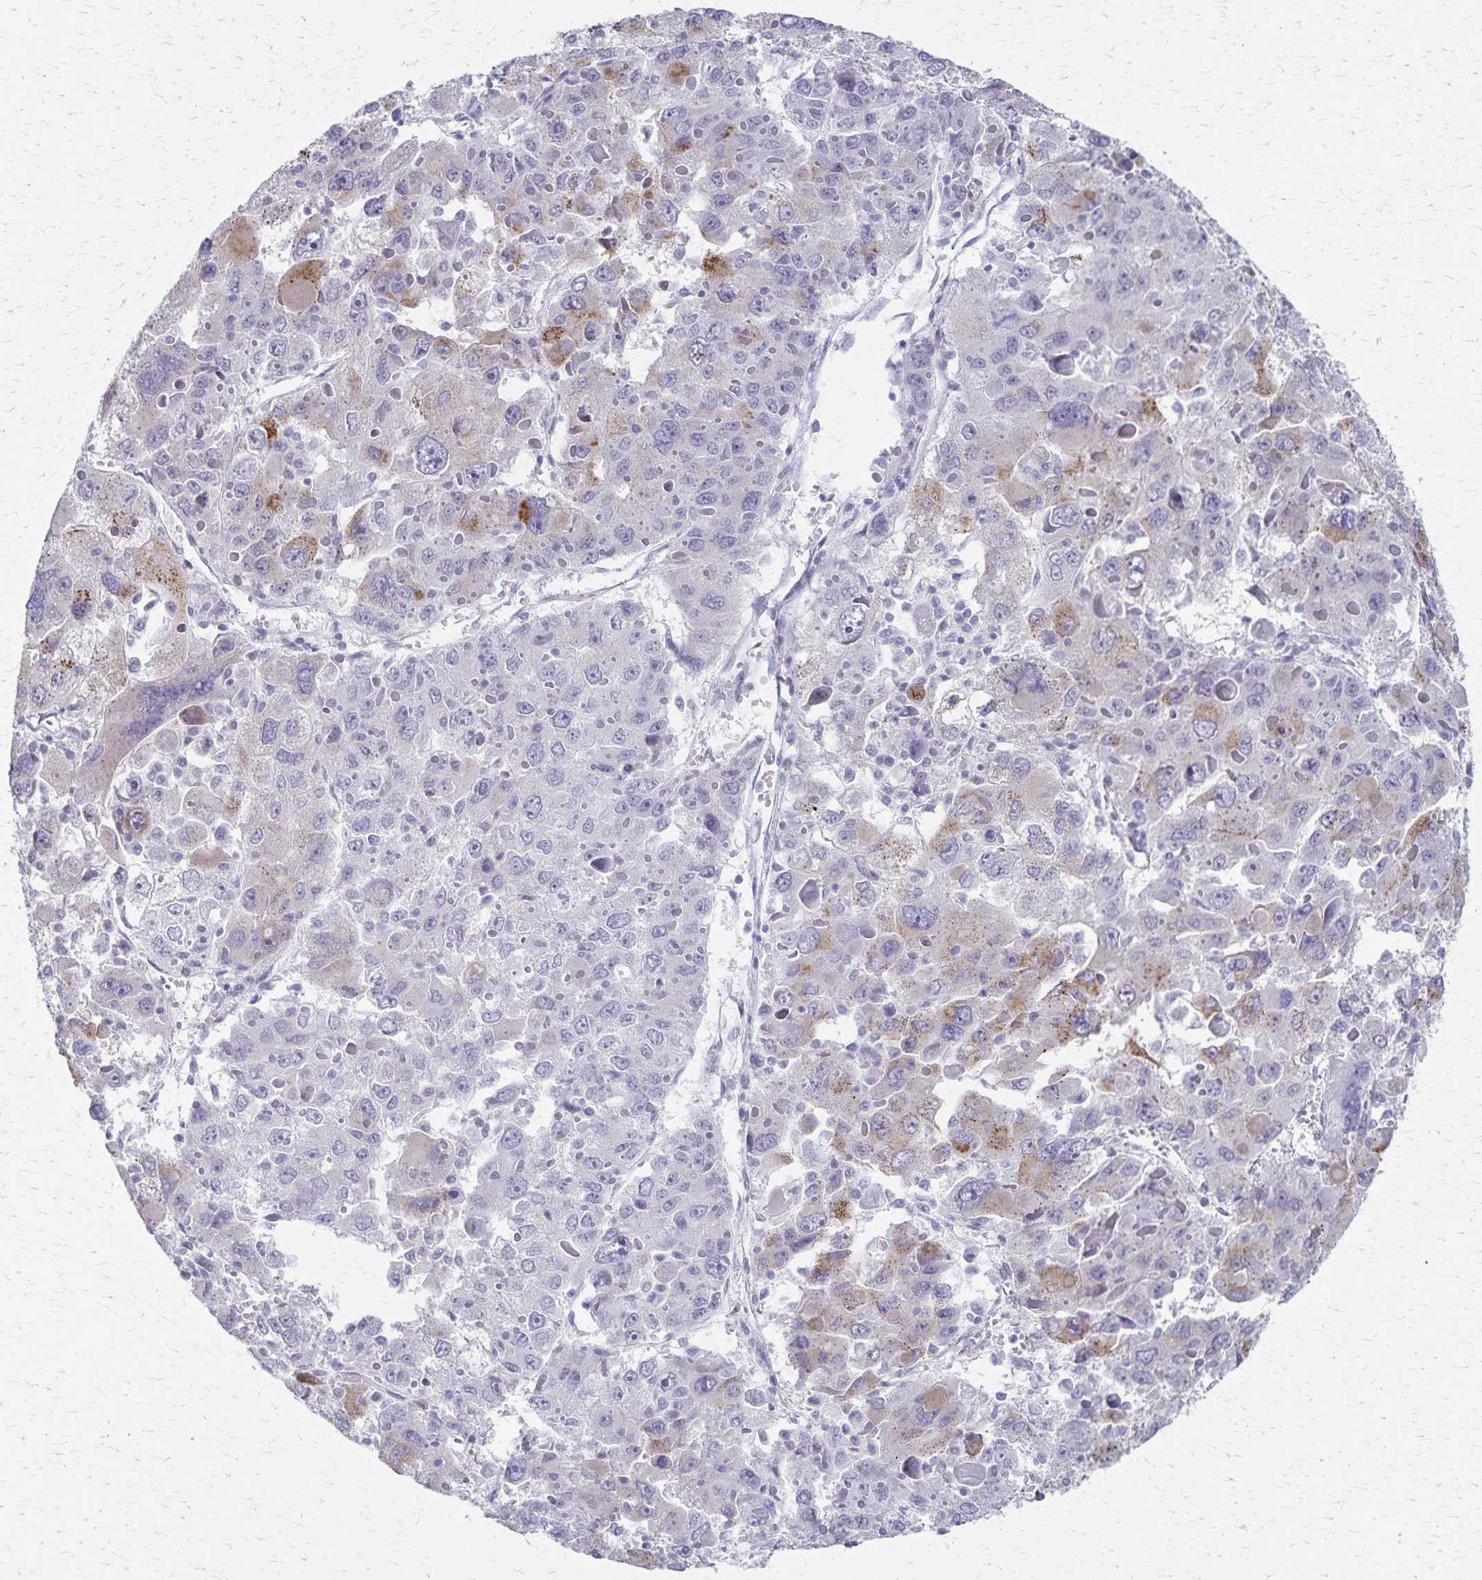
{"staining": {"intensity": "weak", "quantity": "<25%", "location": "cytoplasmic/membranous"}, "tissue": "liver cancer", "cell_type": "Tumor cells", "image_type": "cancer", "snomed": [{"axis": "morphology", "description": "Carcinoma, Hepatocellular, NOS"}, {"axis": "topography", "description": "Liver"}], "caption": "Human liver cancer stained for a protein using immunohistochemistry reveals no expression in tumor cells.", "gene": "MCFD2", "patient": {"sex": "female", "age": 41}}